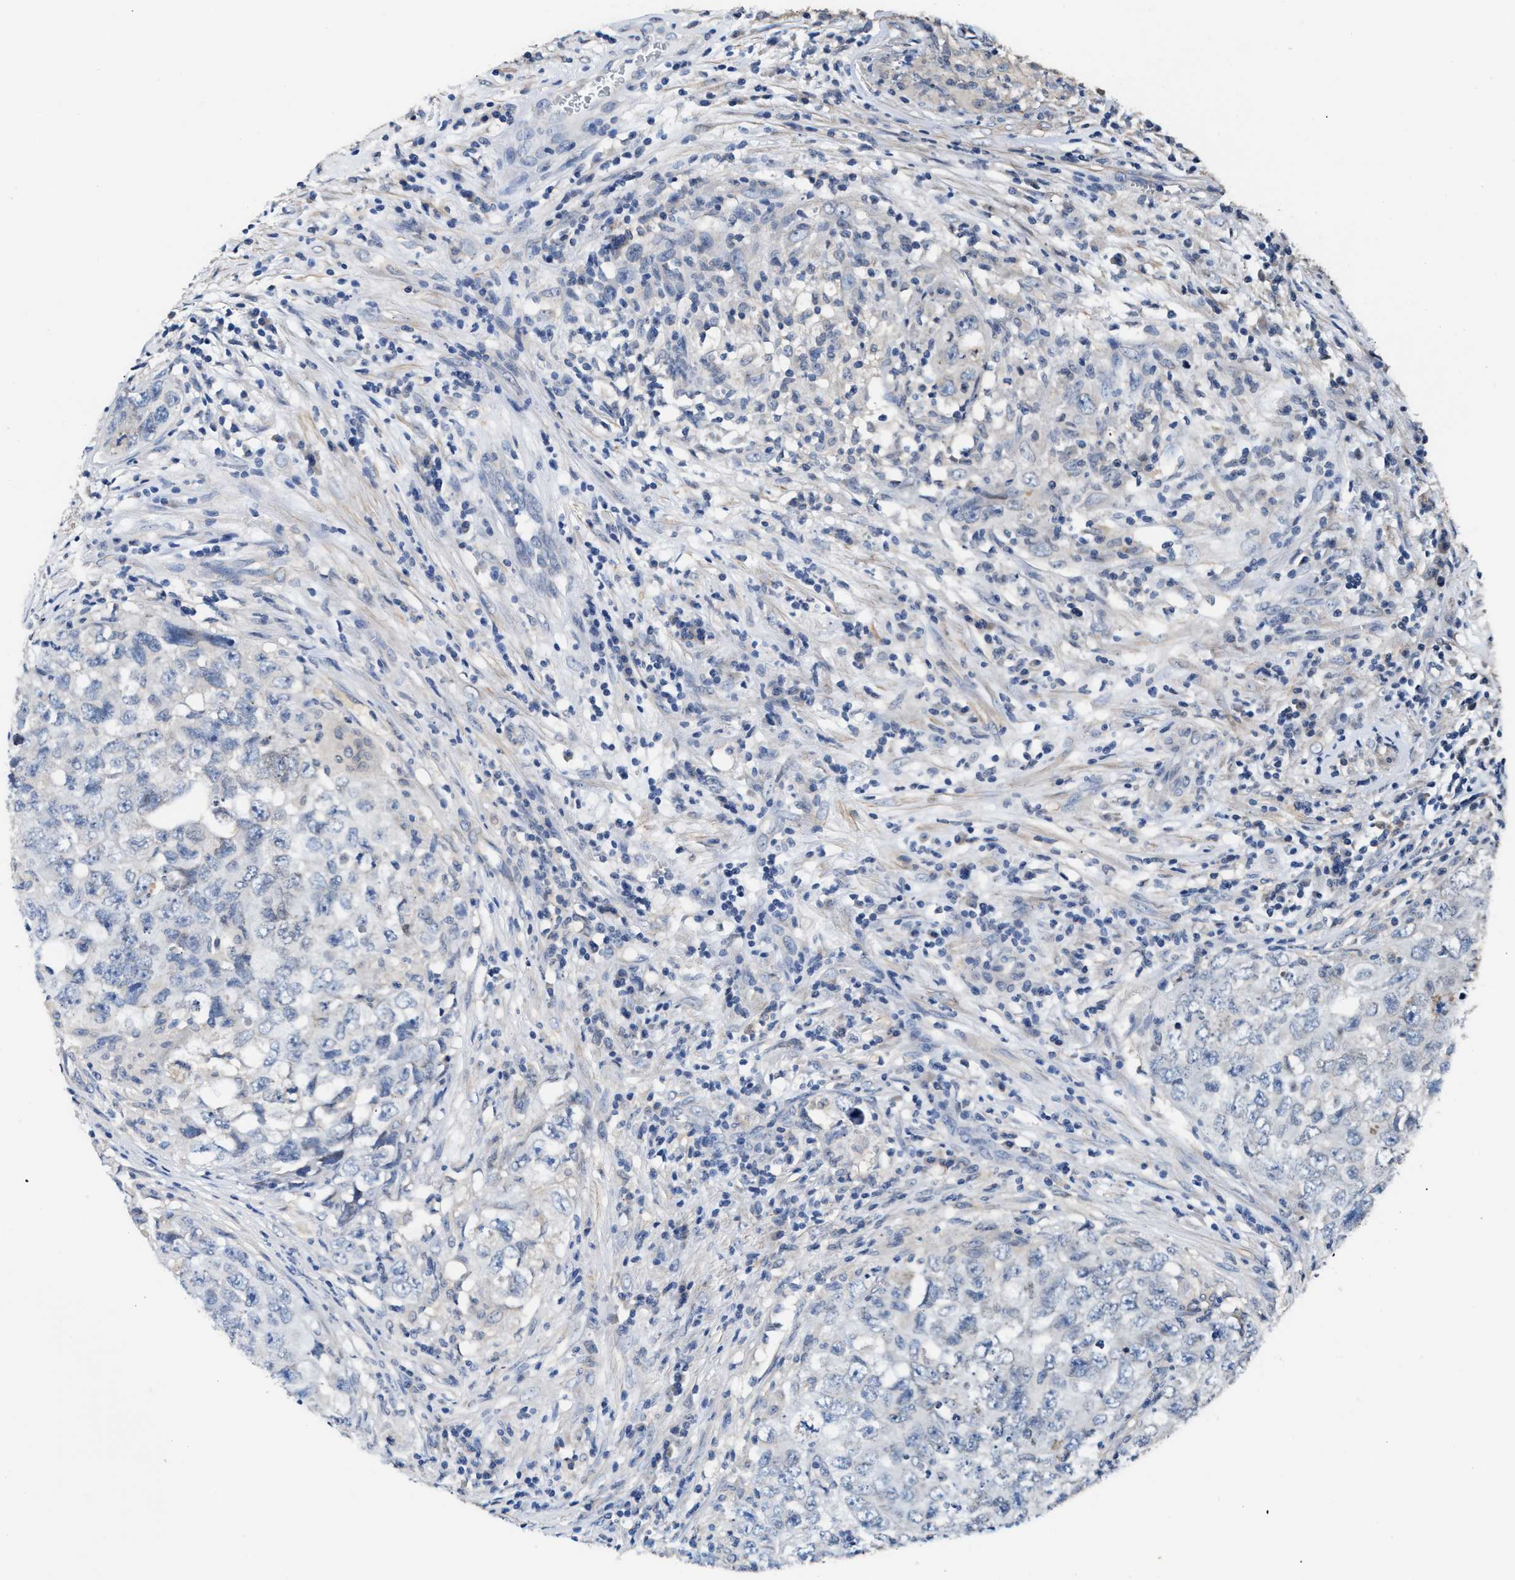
{"staining": {"intensity": "negative", "quantity": "none", "location": "none"}, "tissue": "testis cancer", "cell_type": "Tumor cells", "image_type": "cancer", "snomed": [{"axis": "morphology", "description": "Seminoma, NOS"}, {"axis": "morphology", "description": "Carcinoma, Embryonal, NOS"}, {"axis": "topography", "description": "Testis"}], "caption": "IHC micrograph of neoplastic tissue: human testis embryonal carcinoma stained with DAB displays no significant protein positivity in tumor cells.", "gene": "MYH3", "patient": {"sex": "male", "age": 43}}